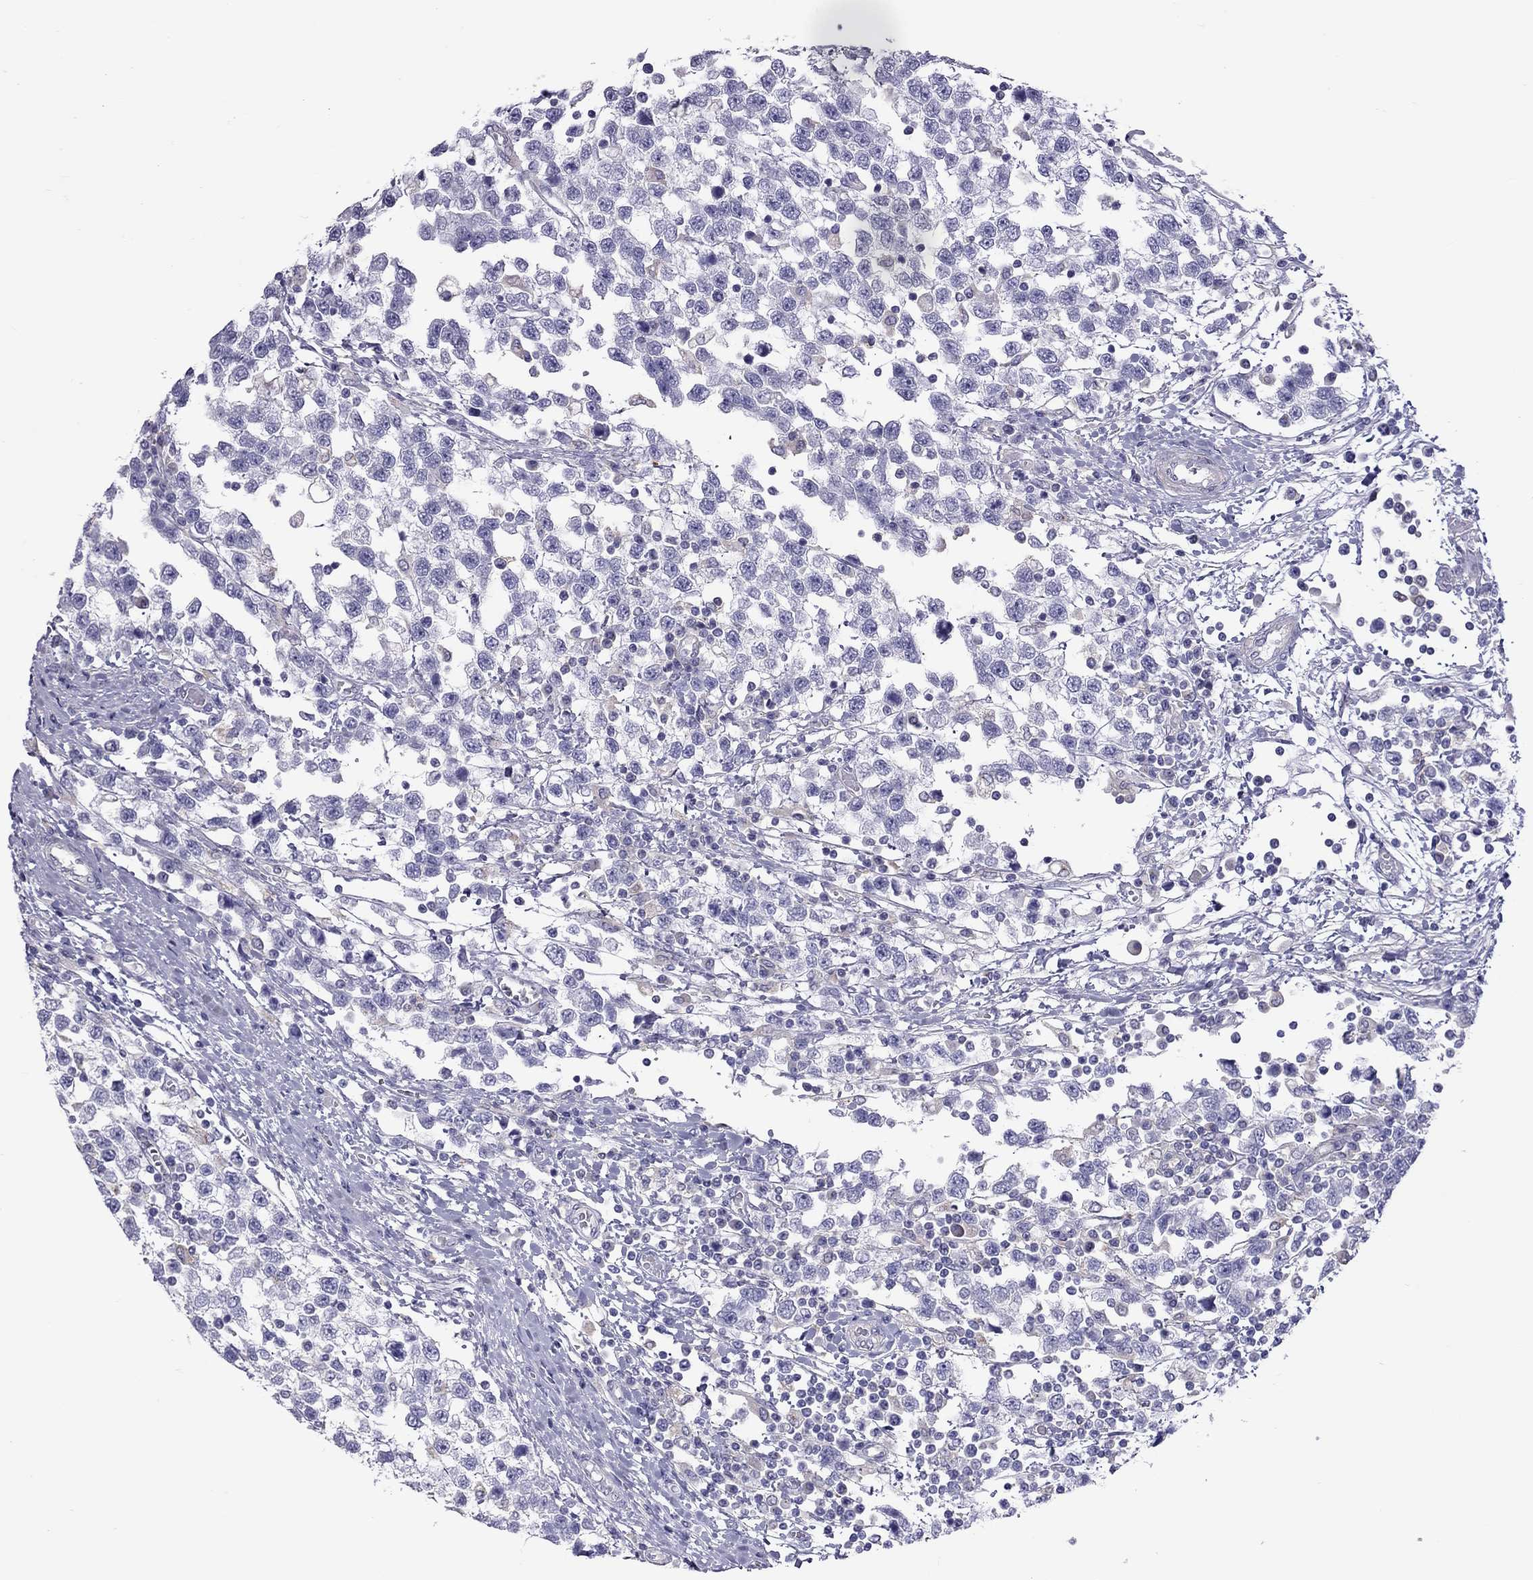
{"staining": {"intensity": "negative", "quantity": "none", "location": "none"}, "tissue": "testis cancer", "cell_type": "Tumor cells", "image_type": "cancer", "snomed": [{"axis": "morphology", "description": "Seminoma, NOS"}, {"axis": "topography", "description": "Testis"}], "caption": "Image shows no significant protein expression in tumor cells of seminoma (testis). (Stains: DAB immunohistochemistry (IHC) with hematoxylin counter stain, Microscopy: brightfield microscopy at high magnification).", "gene": "ALOX15B", "patient": {"sex": "male", "age": 34}}